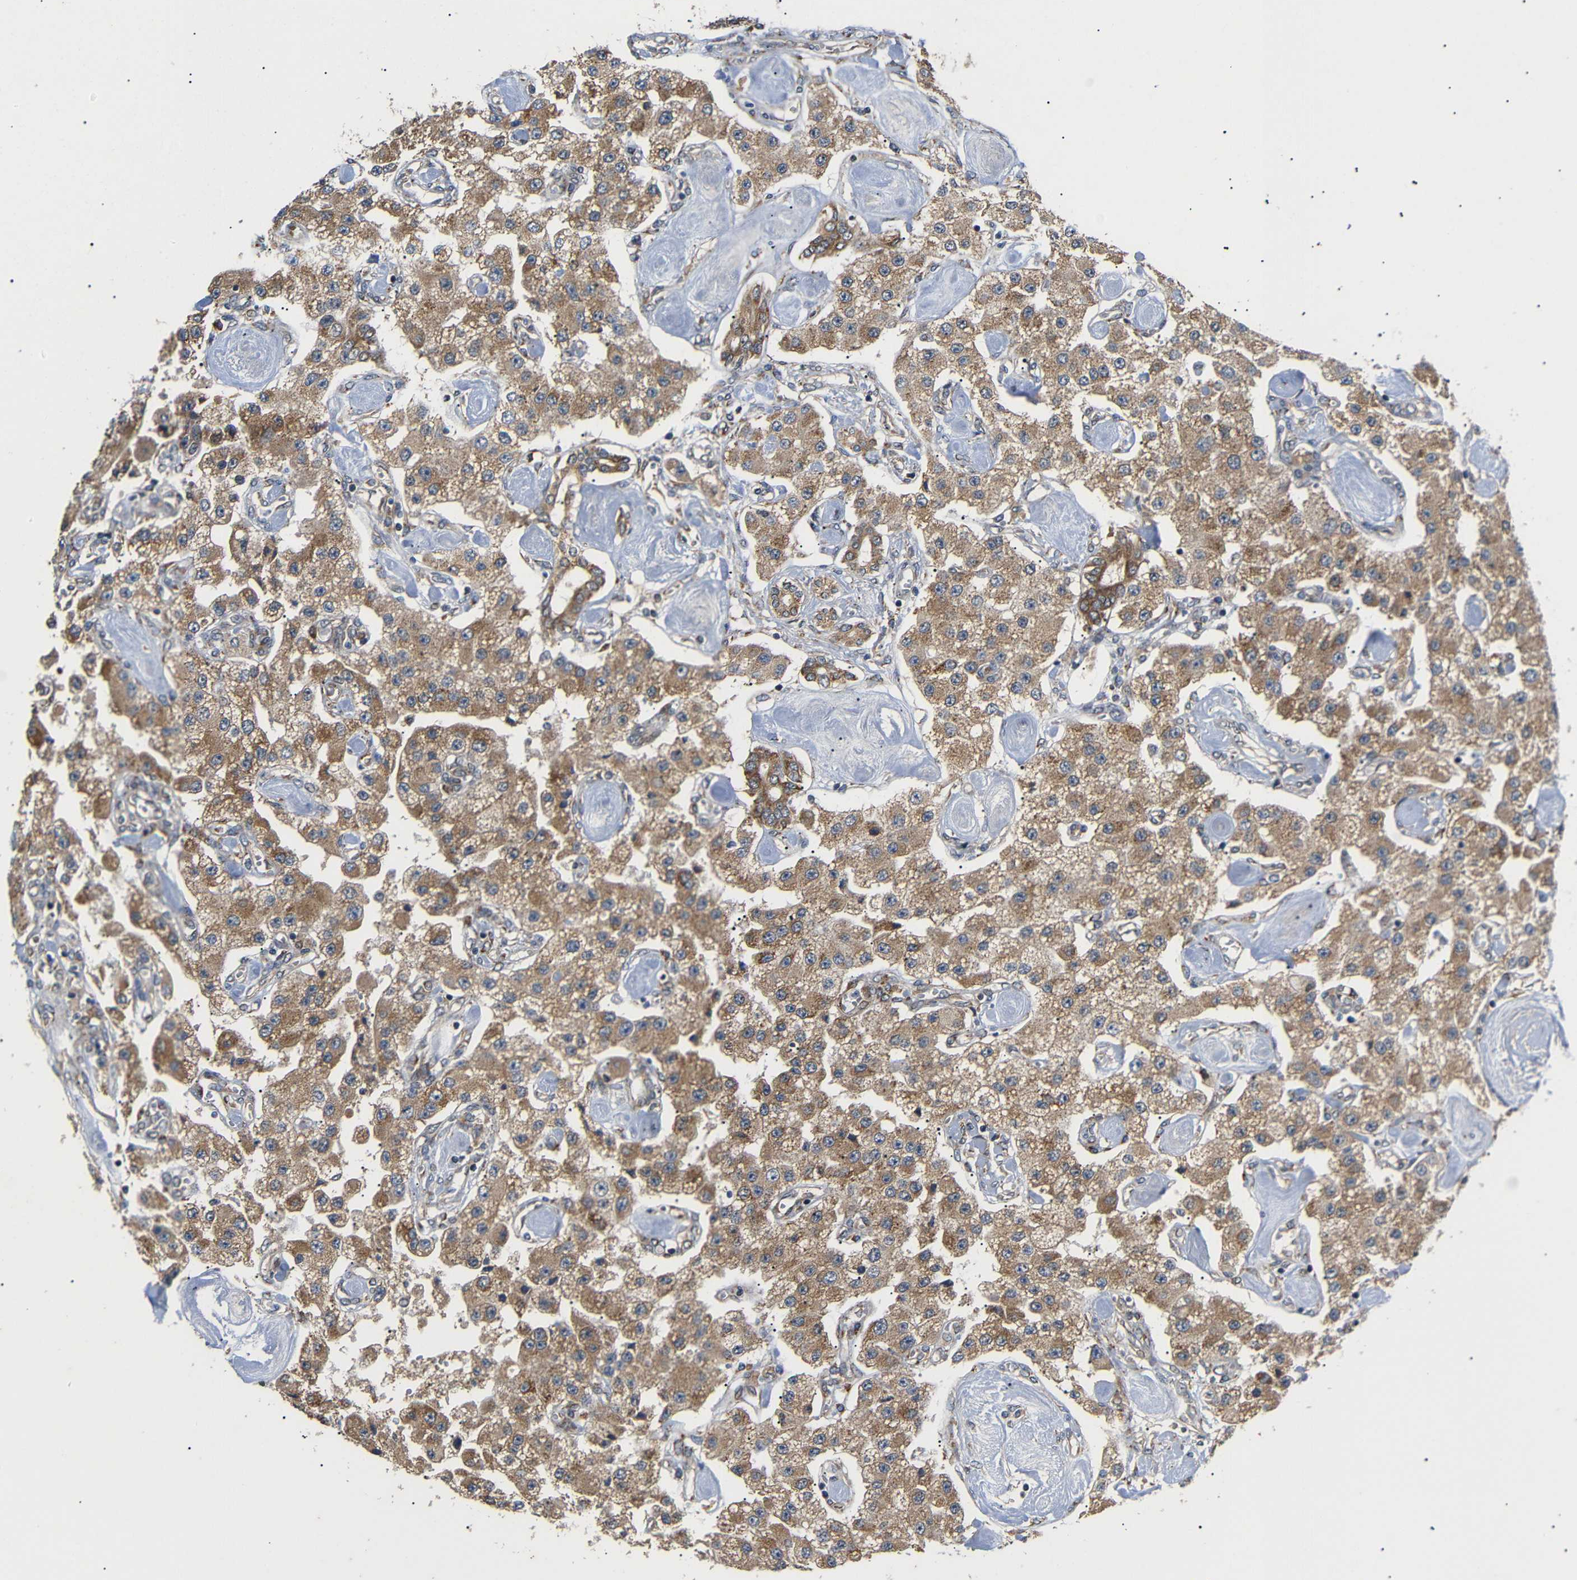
{"staining": {"intensity": "moderate", "quantity": ">75%", "location": "cytoplasmic/membranous"}, "tissue": "carcinoid", "cell_type": "Tumor cells", "image_type": "cancer", "snomed": [{"axis": "morphology", "description": "Carcinoid, malignant, NOS"}, {"axis": "topography", "description": "Pancreas"}], "caption": "A brown stain labels moderate cytoplasmic/membranous staining of a protein in human carcinoid (malignant) tumor cells.", "gene": "KANK4", "patient": {"sex": "male", "age": 41}}